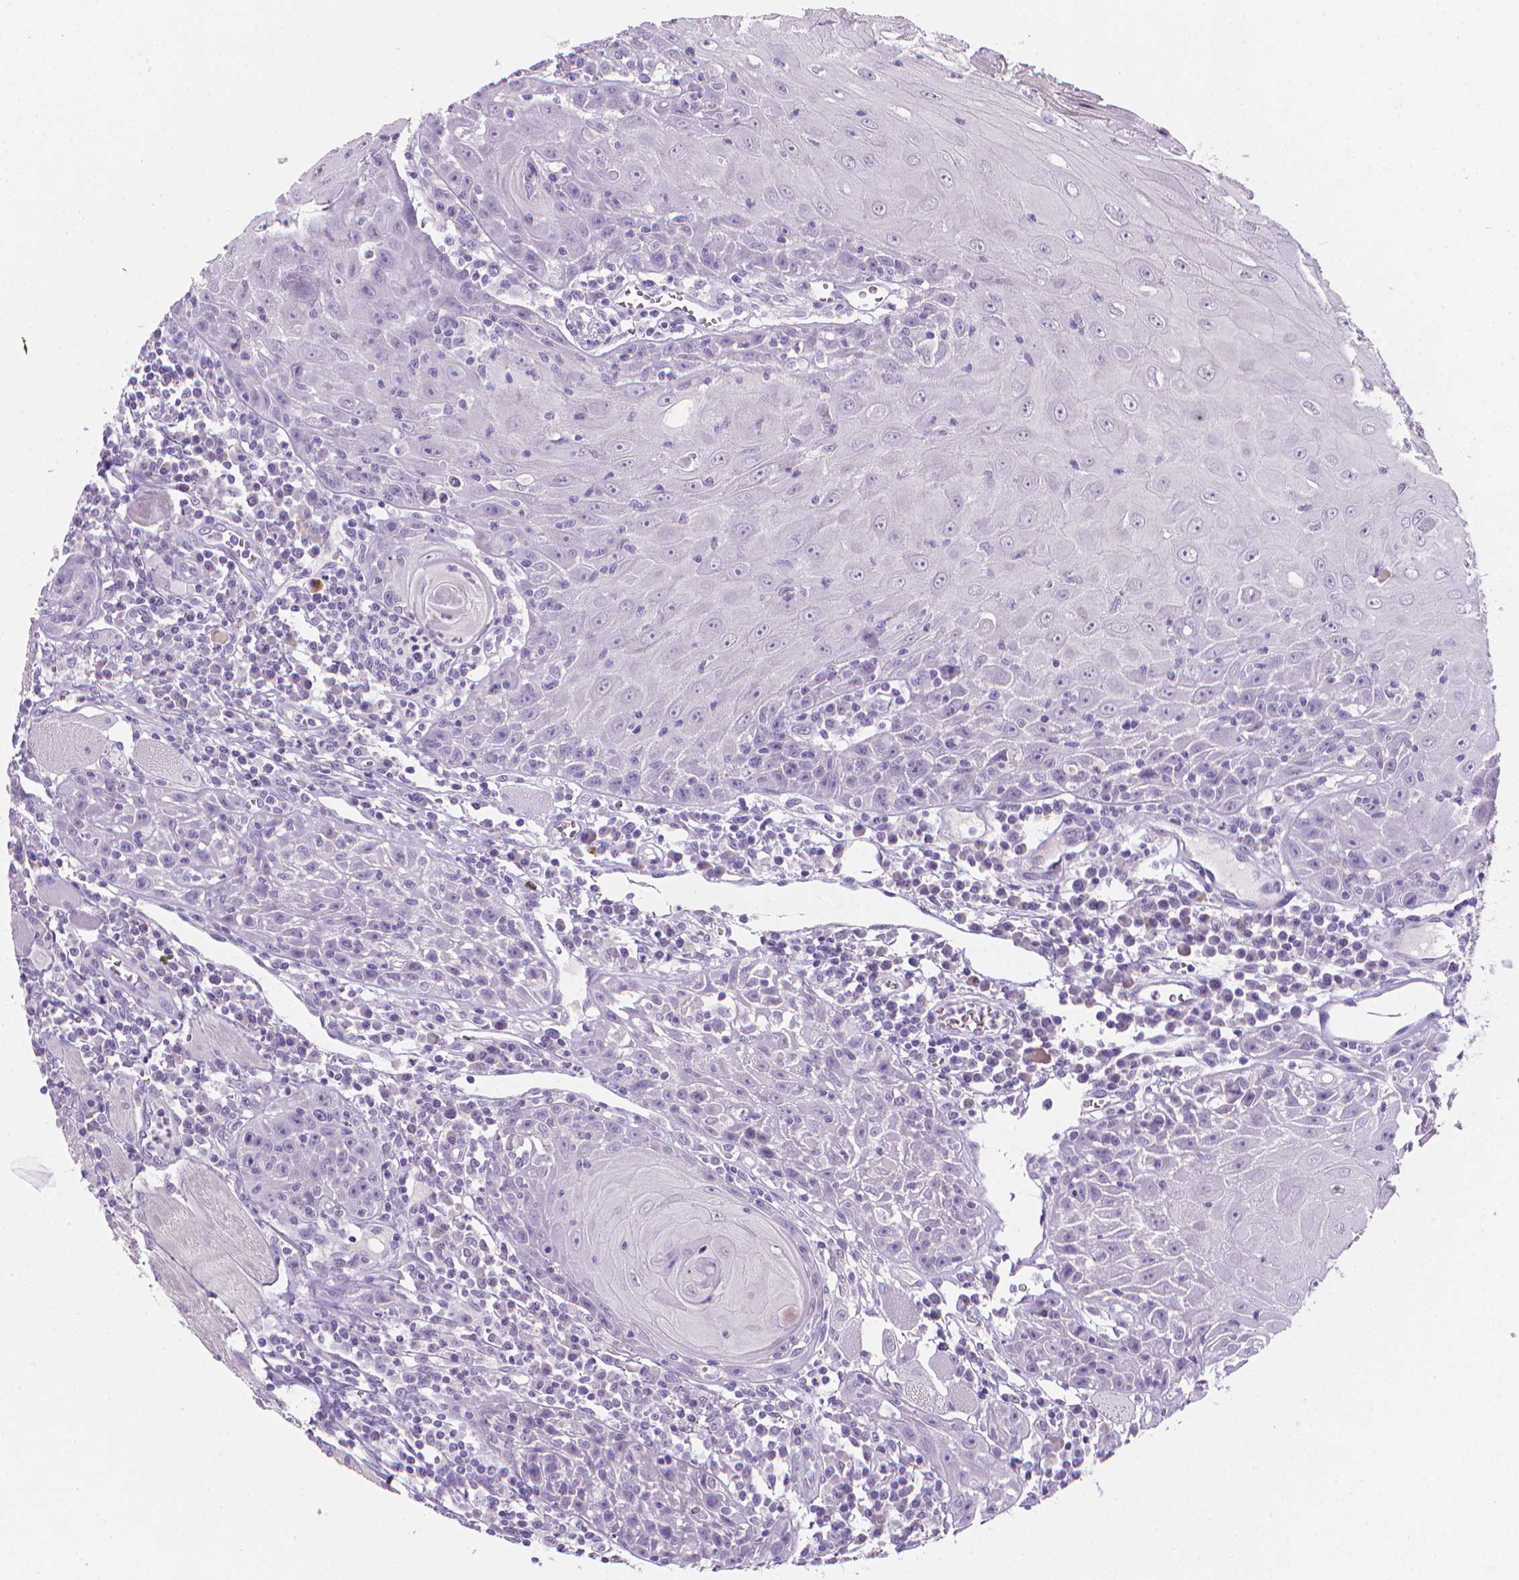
{"staining": {"intensity": "negative", "quantity": "none", "location": "none"}, "tissue": "head and neck cancer", "cell_type": "Tumor cells", "image_type": "cancer", "snomed": [{"axis": "morphology", "description": "Normal tissue, NOS"}, {"axis": "morphology", "description": "Squamous cell carcinoma, NOS"}, {"axis": "topography", "description": "Oral tissue"}, {"axis": "topography", "description": "Head-Neck"}], "caption": "Protein analysis of head and neck cancer (squamous cell carcinoma) displays no significant expression in tumor cells.", "gene": "XPNPEP2", "patient": {"sex": "male", "age": 52}}